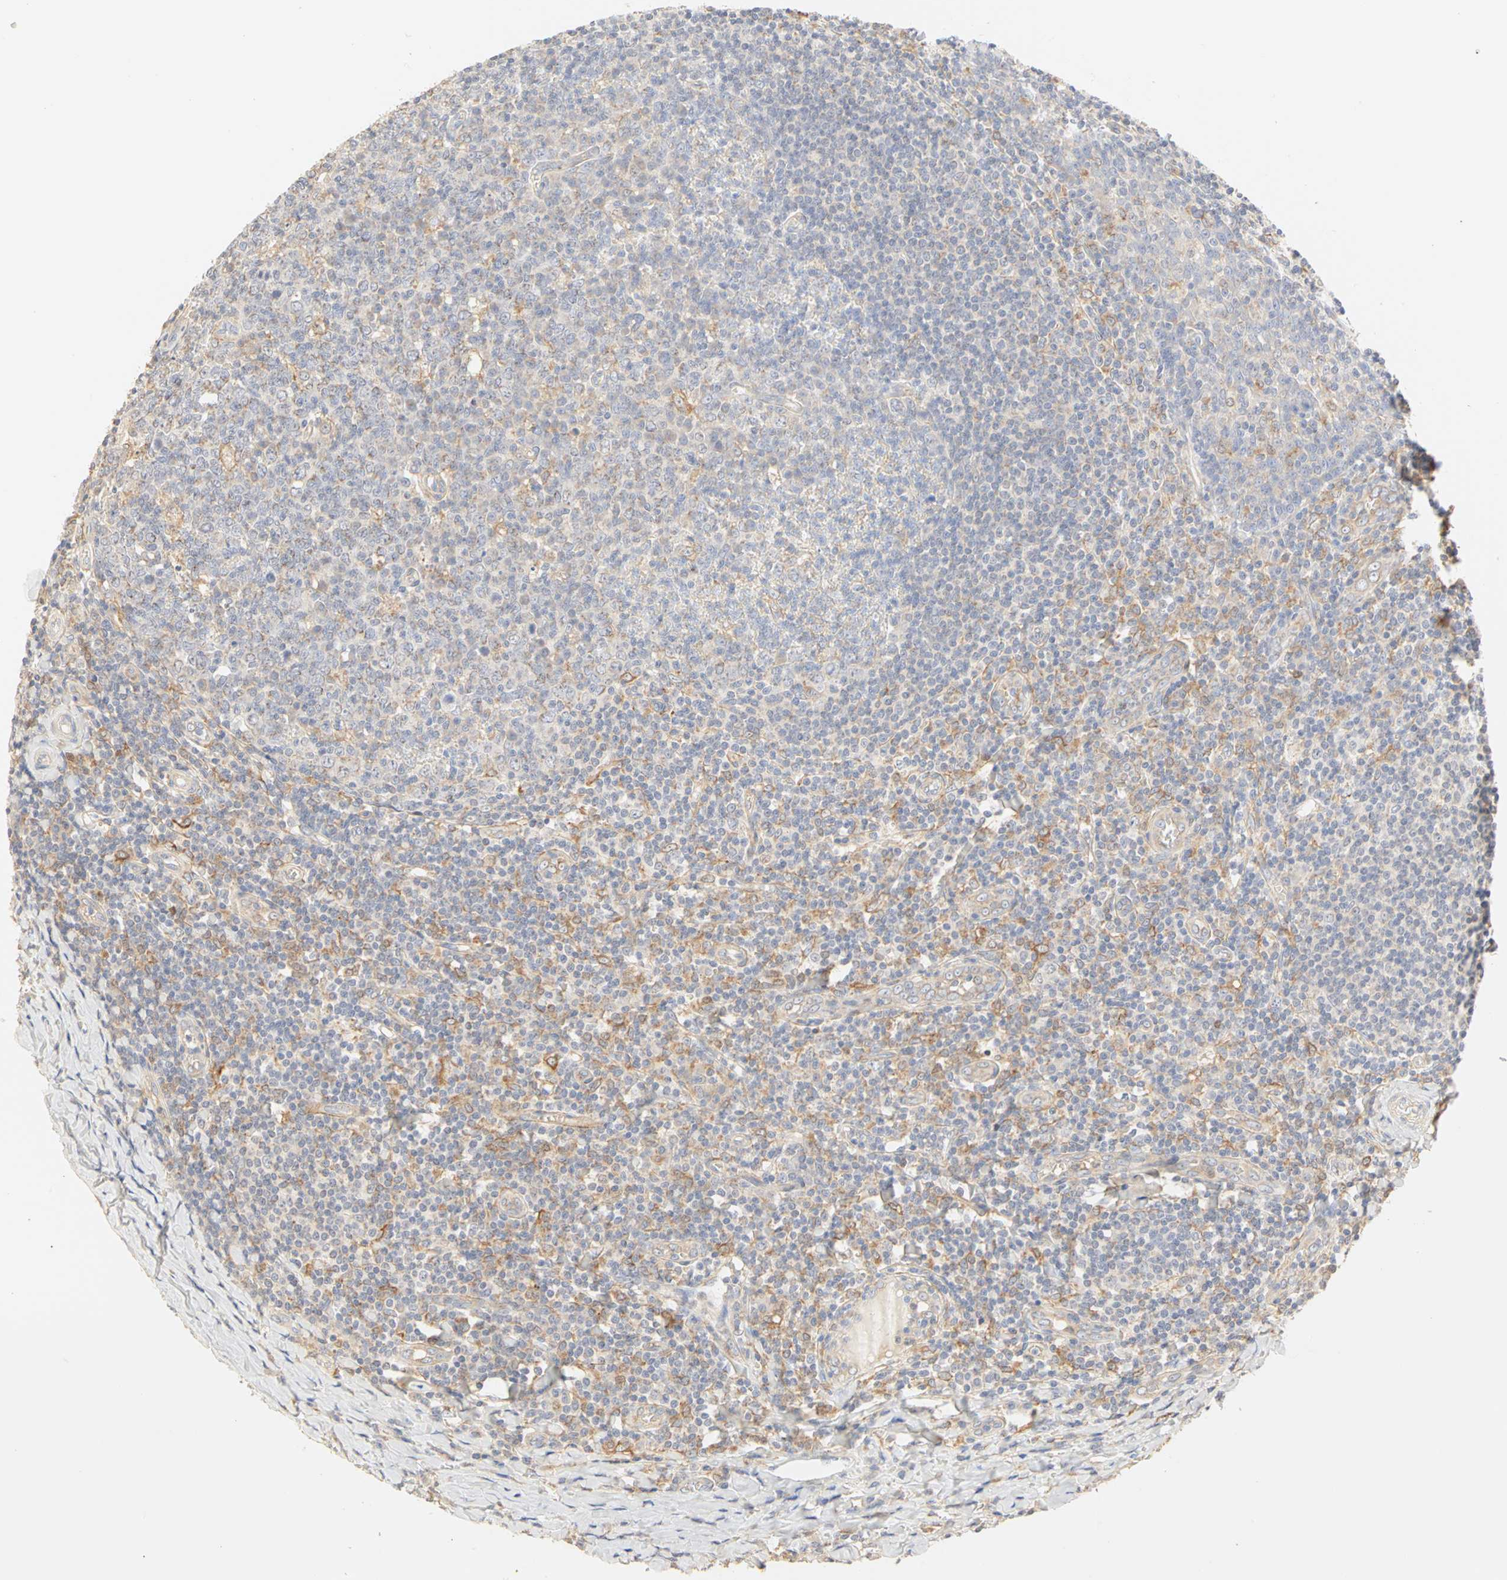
{"staining": {"intensity": "weak", "quantity": "<25%", "location": "cytoplasmic/membranous"}, "tissue": "tonsil", "cell_type": "Germinal center cells", "image_type": "normal", "snomed": [{"axis": "morphology", "description": "Normal tissue, NOS"}, {"axis": "topography", "description": "Tonsil"}], "caption": "DAB (3,3'-diaminobenzidine) immunohistochemical staining of benign human tonsil demonstrates no significant staining in germinal center cells. (DAB (3,3'-diaminobenzidine) immunohistochemistry with hematoxylin counter stain).", "gene": "GNRH2", "patient": {"sex": "male", "age": 31}}